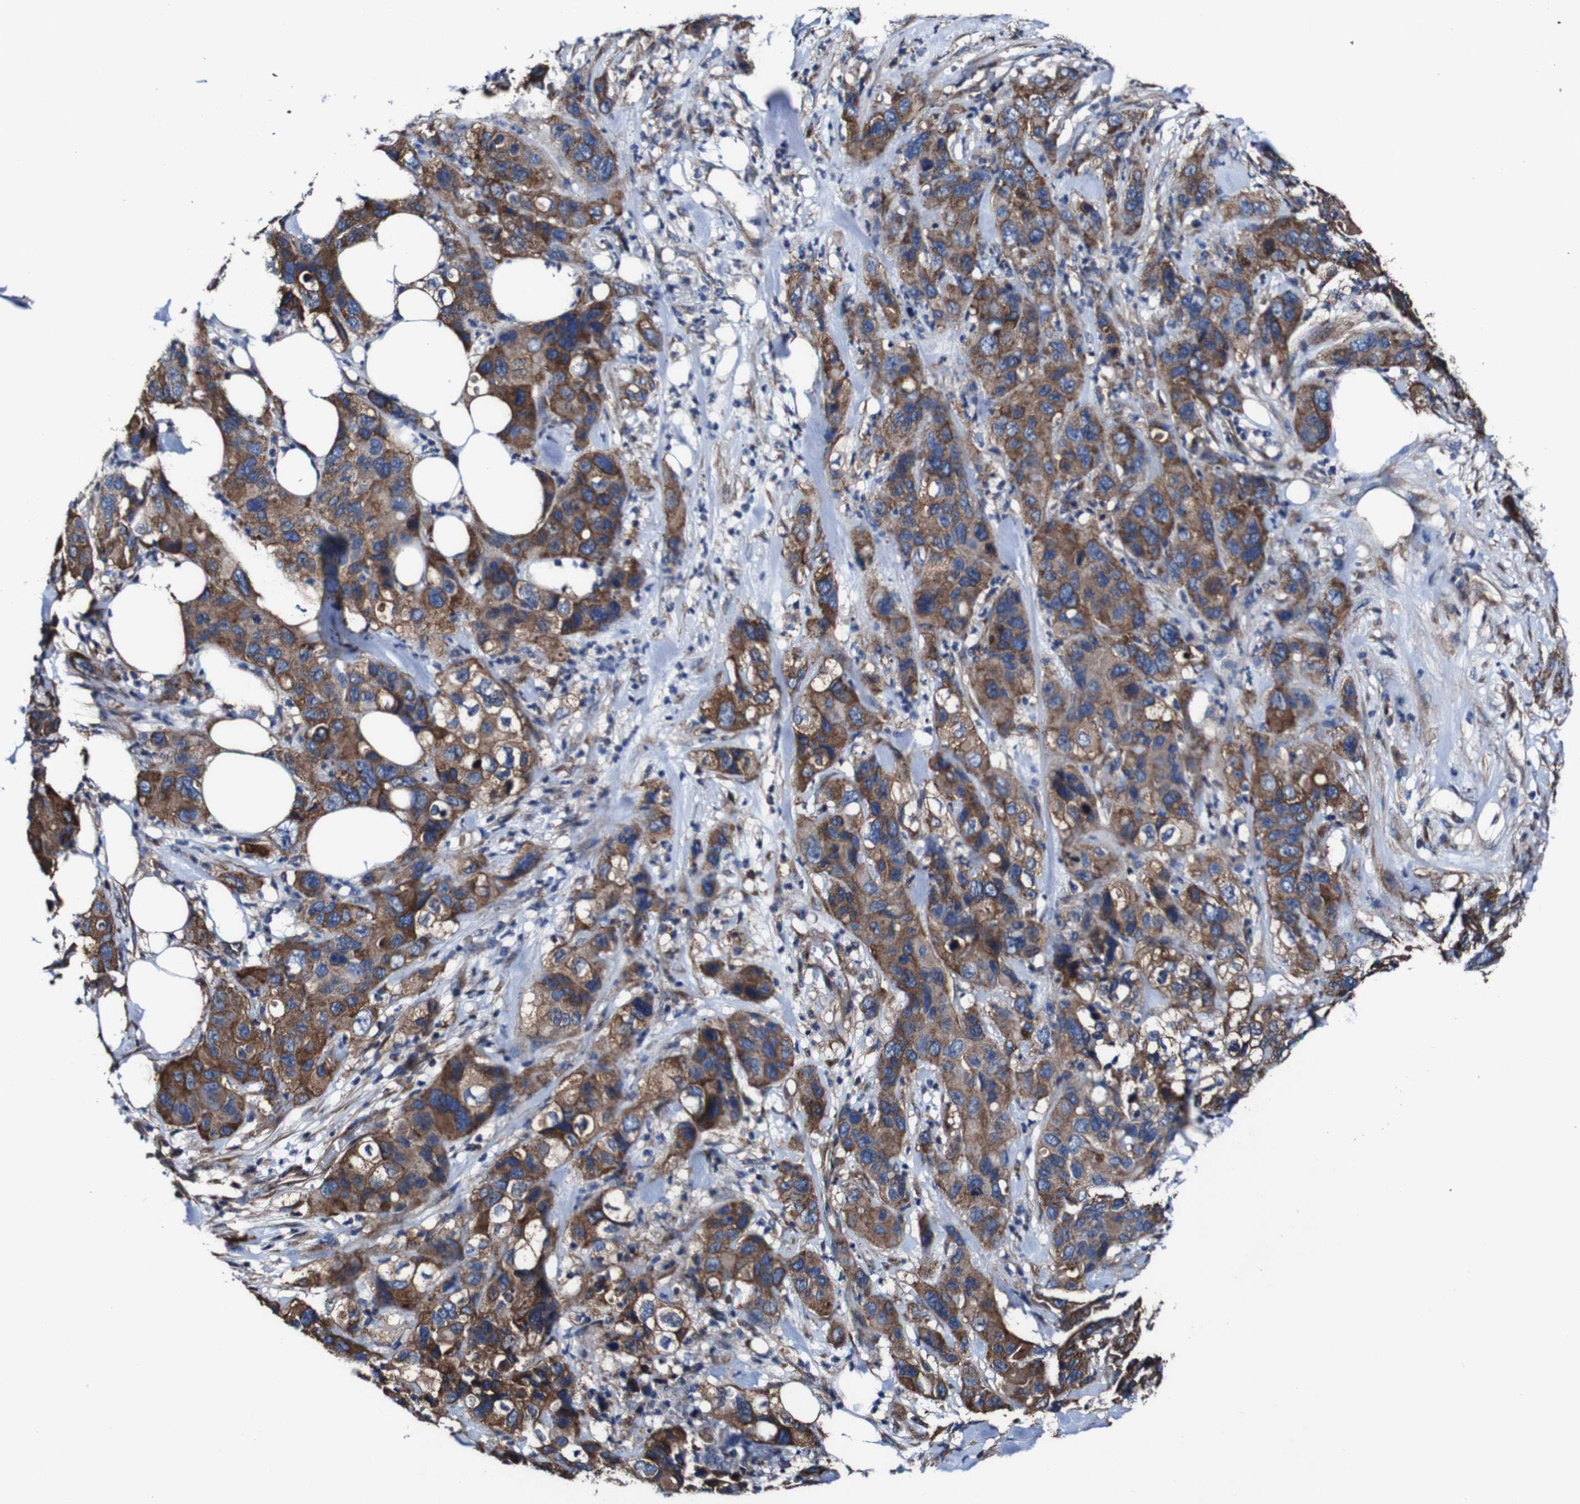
{"staining": {"intensity": "strong", "quantity": "25%-75%", "location": "cytoplasmic/membranous"}, "tissue": "pancreatic cancer", "cell_type": "Tumor cells", "image_type": "cancer", "snomed": [{"axis": "morphology", "description": "Adenocarcinoma, NOS"}, {"axis": "topography", "description": "Pancreas"}], "caption": "Protein staining of adenocarcinoma (pancreatic) tissue exhibits strong cytoplasmic/membranous staining in approximately 25%-75% of tumor cells.", "gene": "CSF1R", "patient": {"sex": "female", "age": 71}}